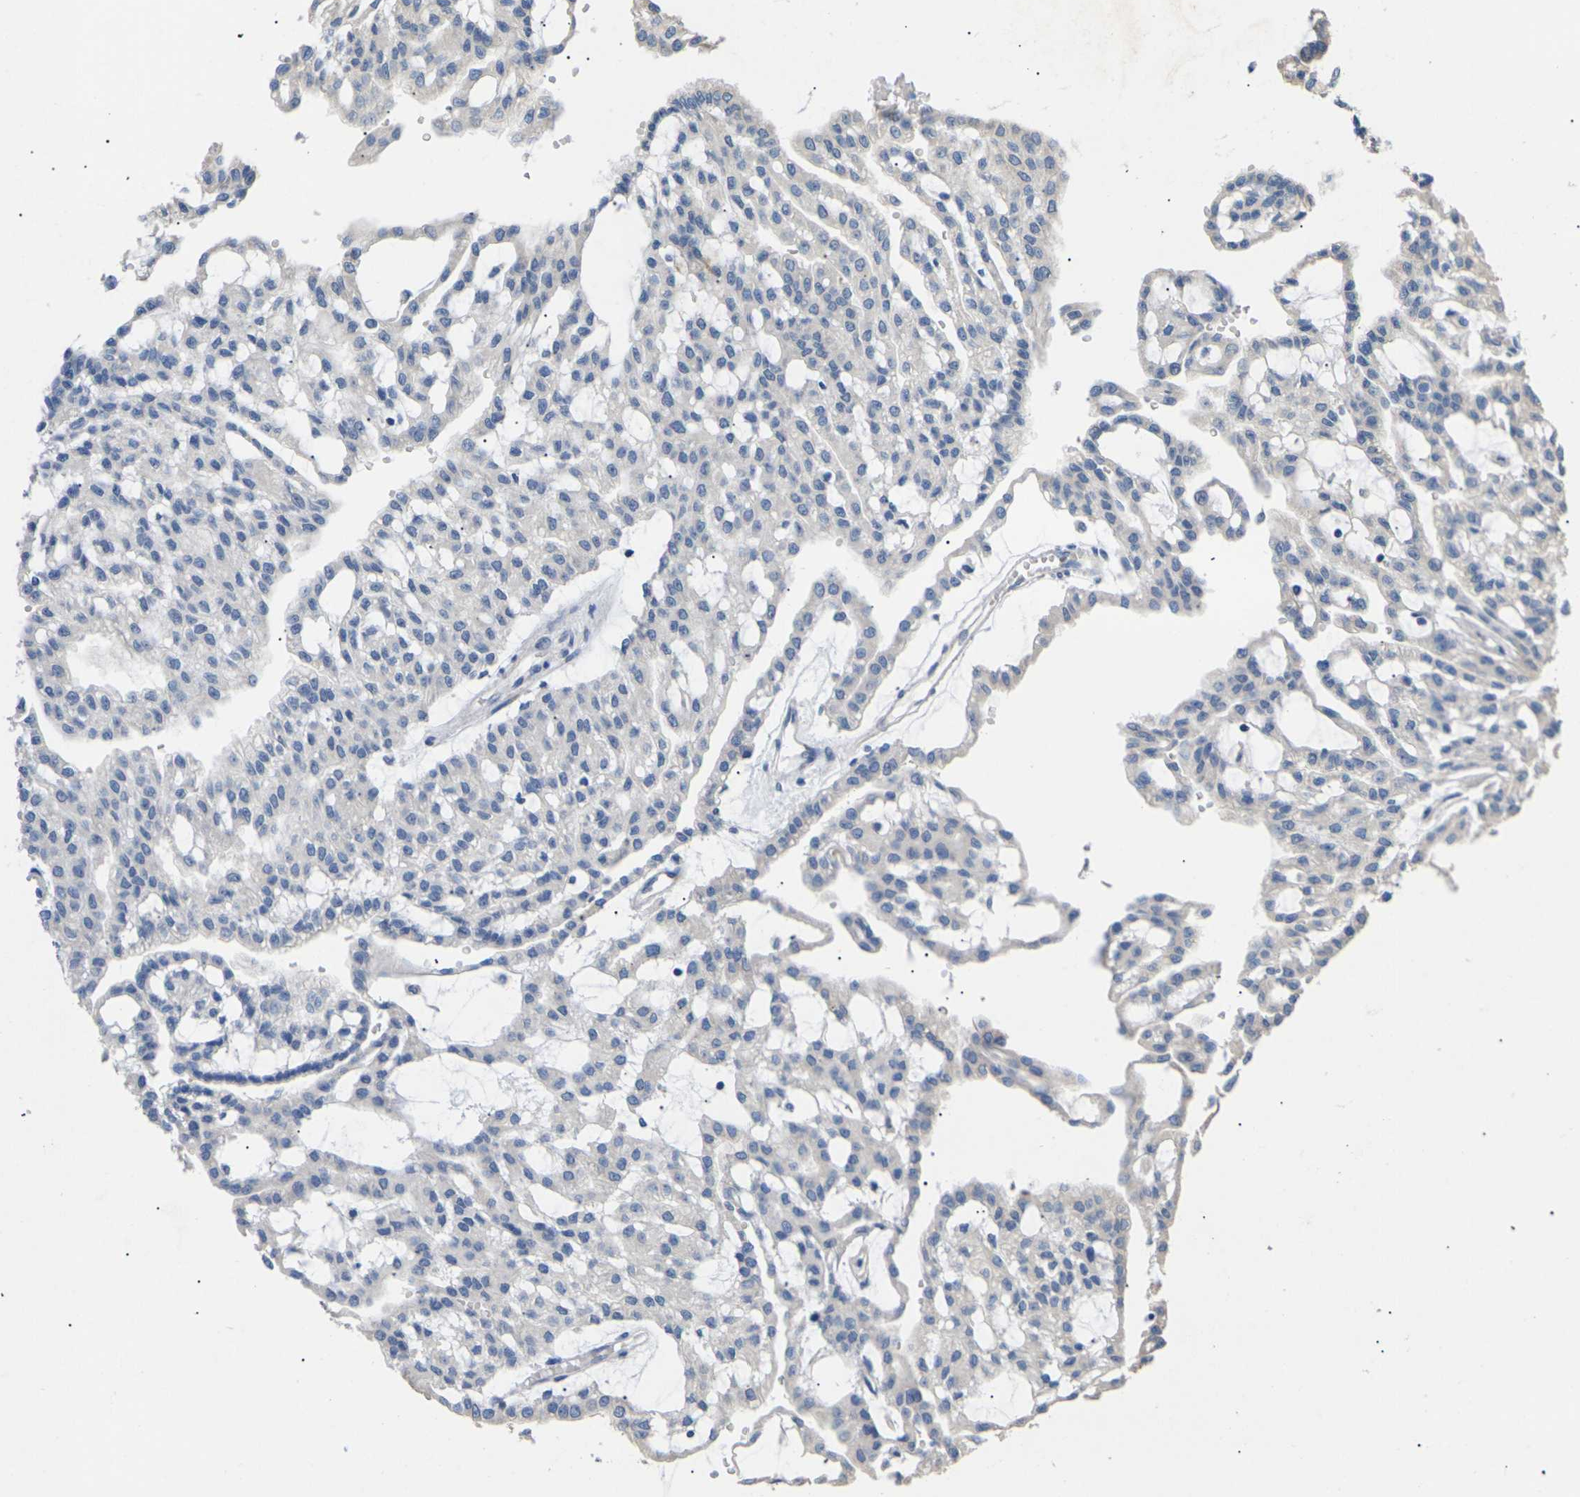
{"staining": {"intensity": "negative", "quantity": "none", "location": "none"}, "tissue": "renal cancer", "cell_type": "Tumor cells", "image_type": "cancer", "snomed": [{"axis": "morphology", "description": "Adenocarcinoma, NOS"}, {"axis": "topography", "description": "Kidney"}], "caption": "IHC histopathology image of neoplastic tissue: renal adenocarcinoma stained with DAB (3,3'-diaminobenzidine) exhibits no significant protein positivity in tumor cells.", "gene": "KLHDC8B", "patient": {"sex": "male", "age": 63}}